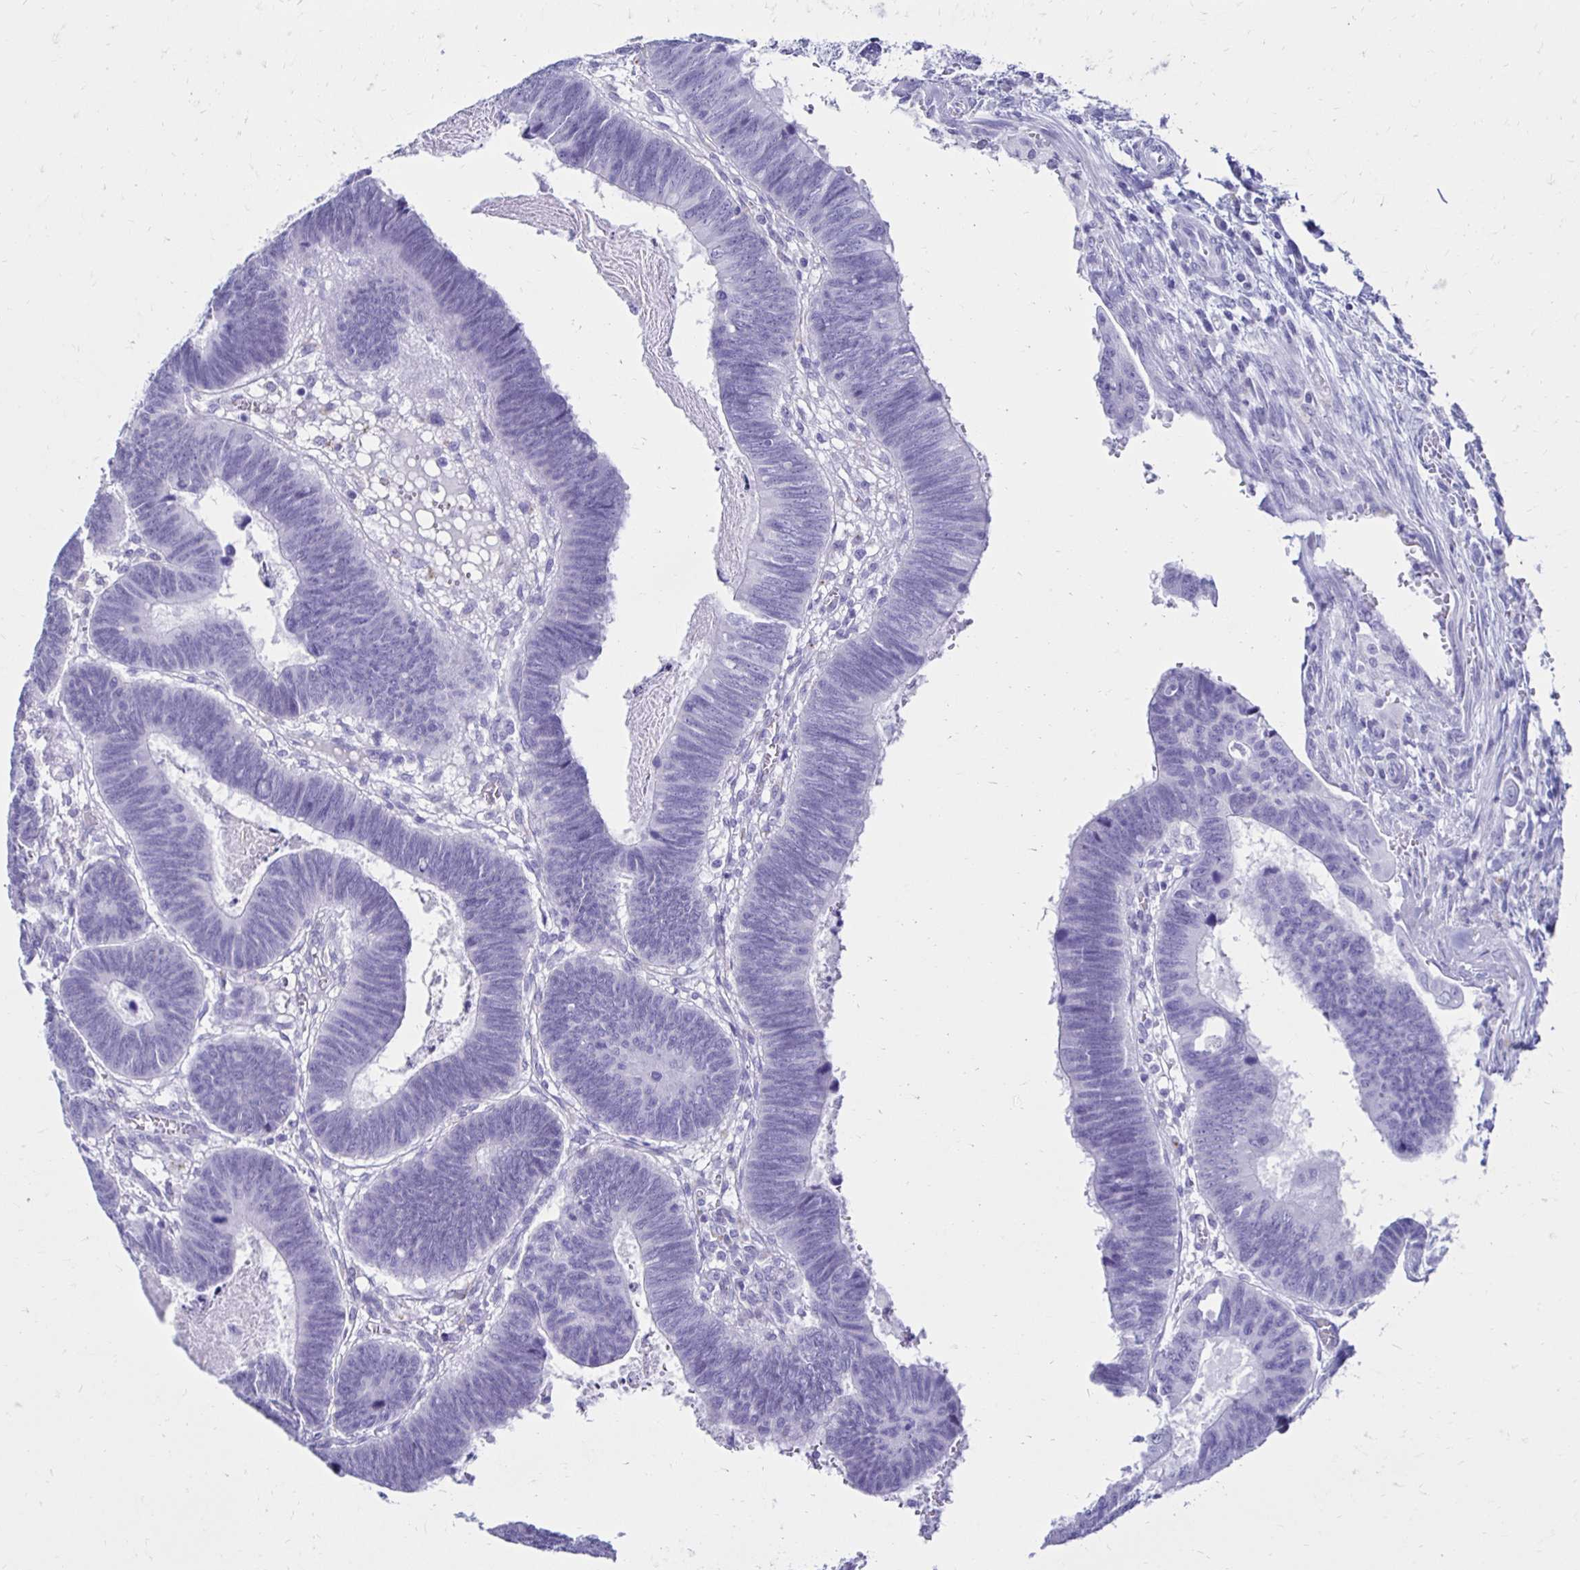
{"staining": {"intensity": "negative", "quantity": "none", "location": "none"}, "tissue": "colorectal cancer", "cell_type": "Tumor cells", "image_type": "cancer", "snomed": [{"axis": "morphology", "description": "Adenocarcinoma, NOS"}, {"axis": "topography", "description": "Colon"}], "caption": "This is an immunohistochemistry (IHC) histopathology image of human colorectal adenocarcinoma. There is no staining in tumor cells.", "gene": "CST5", "patient": {"sex": "male", "age": 62}}